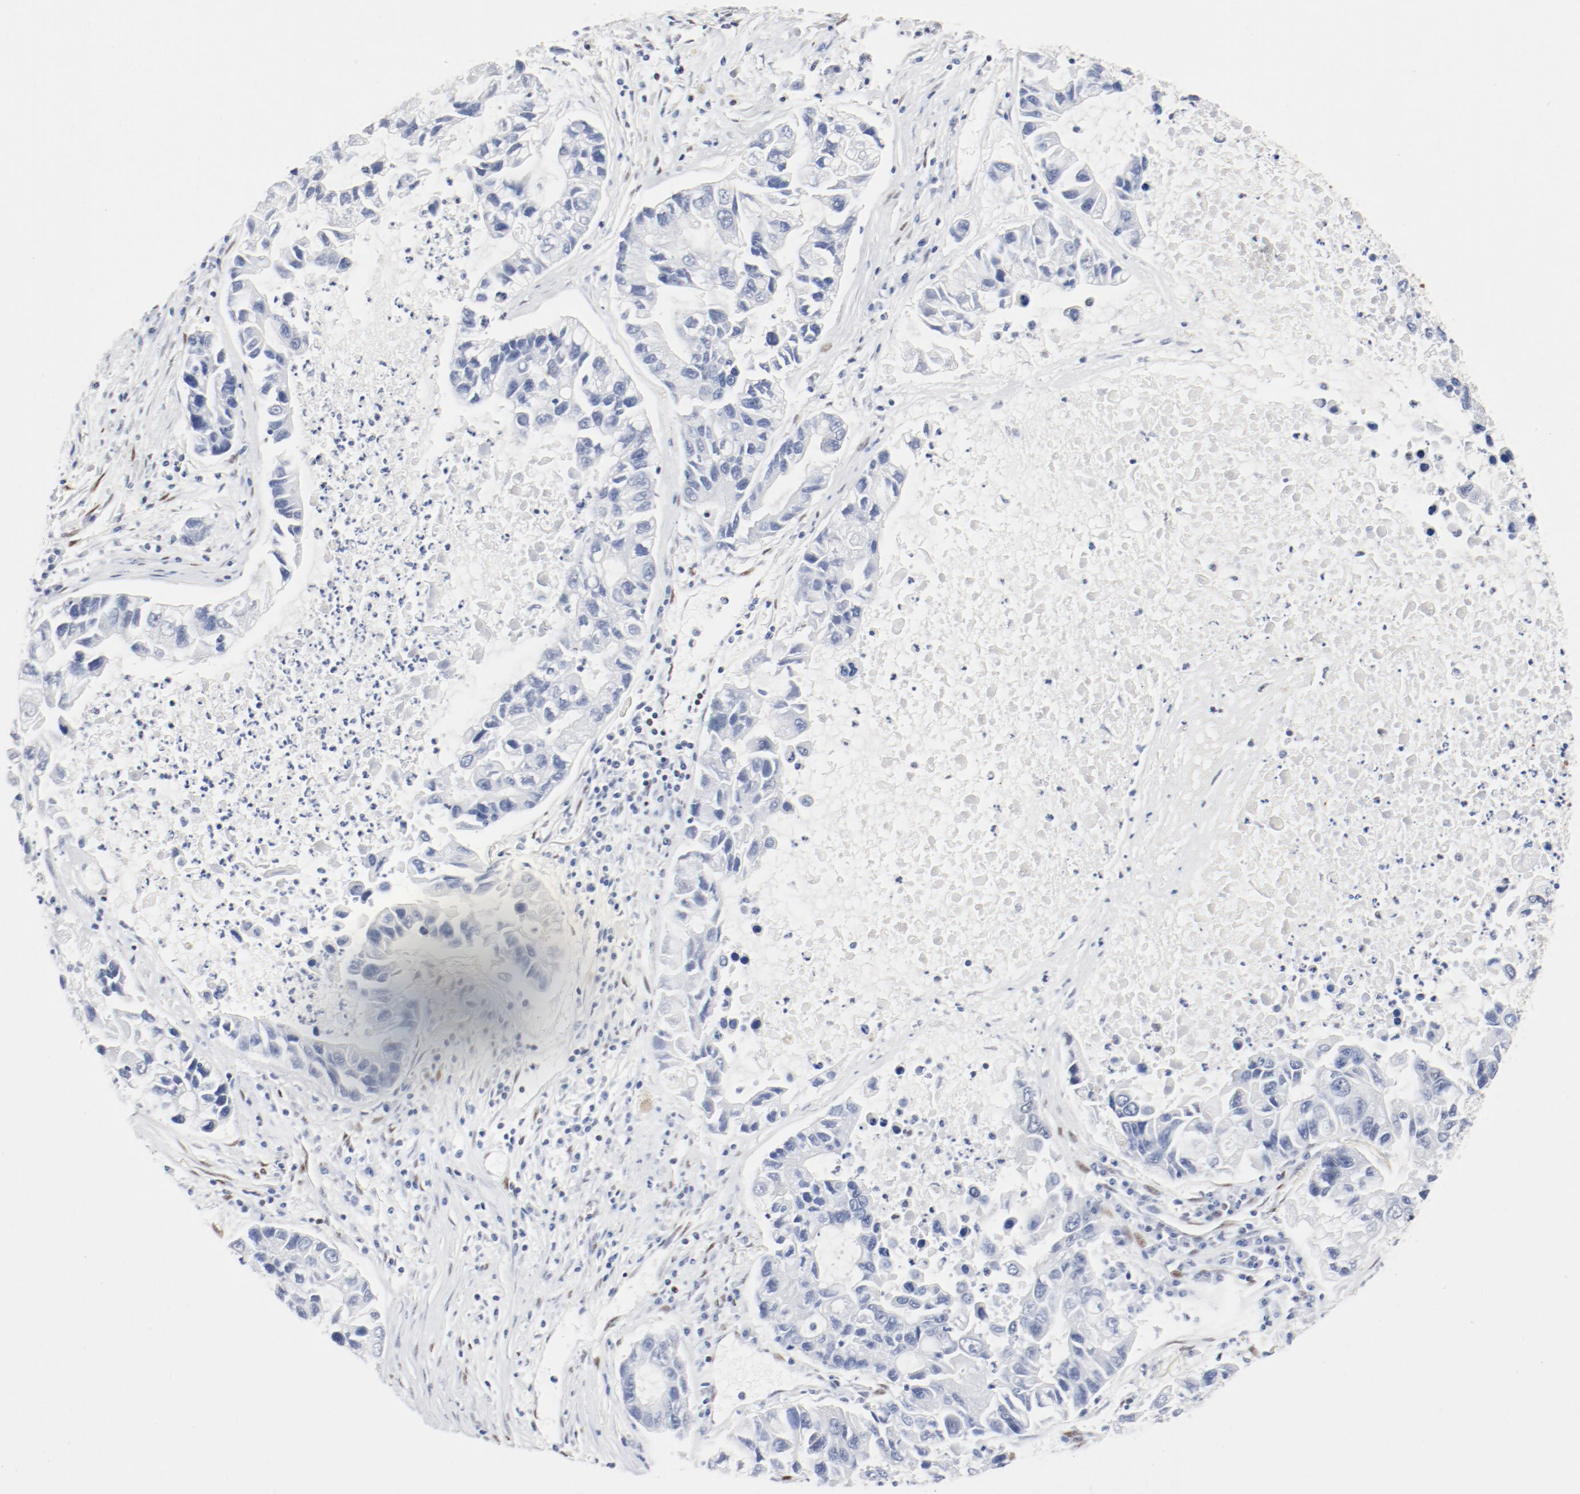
{"staining": {"intensity": "negative", "quantity": "none", "location": "none"}, "tissue": "lung cancer", "cell_type": "Tumor cells", "image_type": "cancer", "snomed": [{"axis": "morphology", "description": "Adenocarcinoma, NOS"}, {"axis": "topography", "description": "Lung"}], "caption": "IHC histopathology image of human lung cancer stained for a protein (brown), which demonstrates no positivity in tumor cells.", "gene": "CTBP1", "patient": {"sex": "female", "age": 51}}